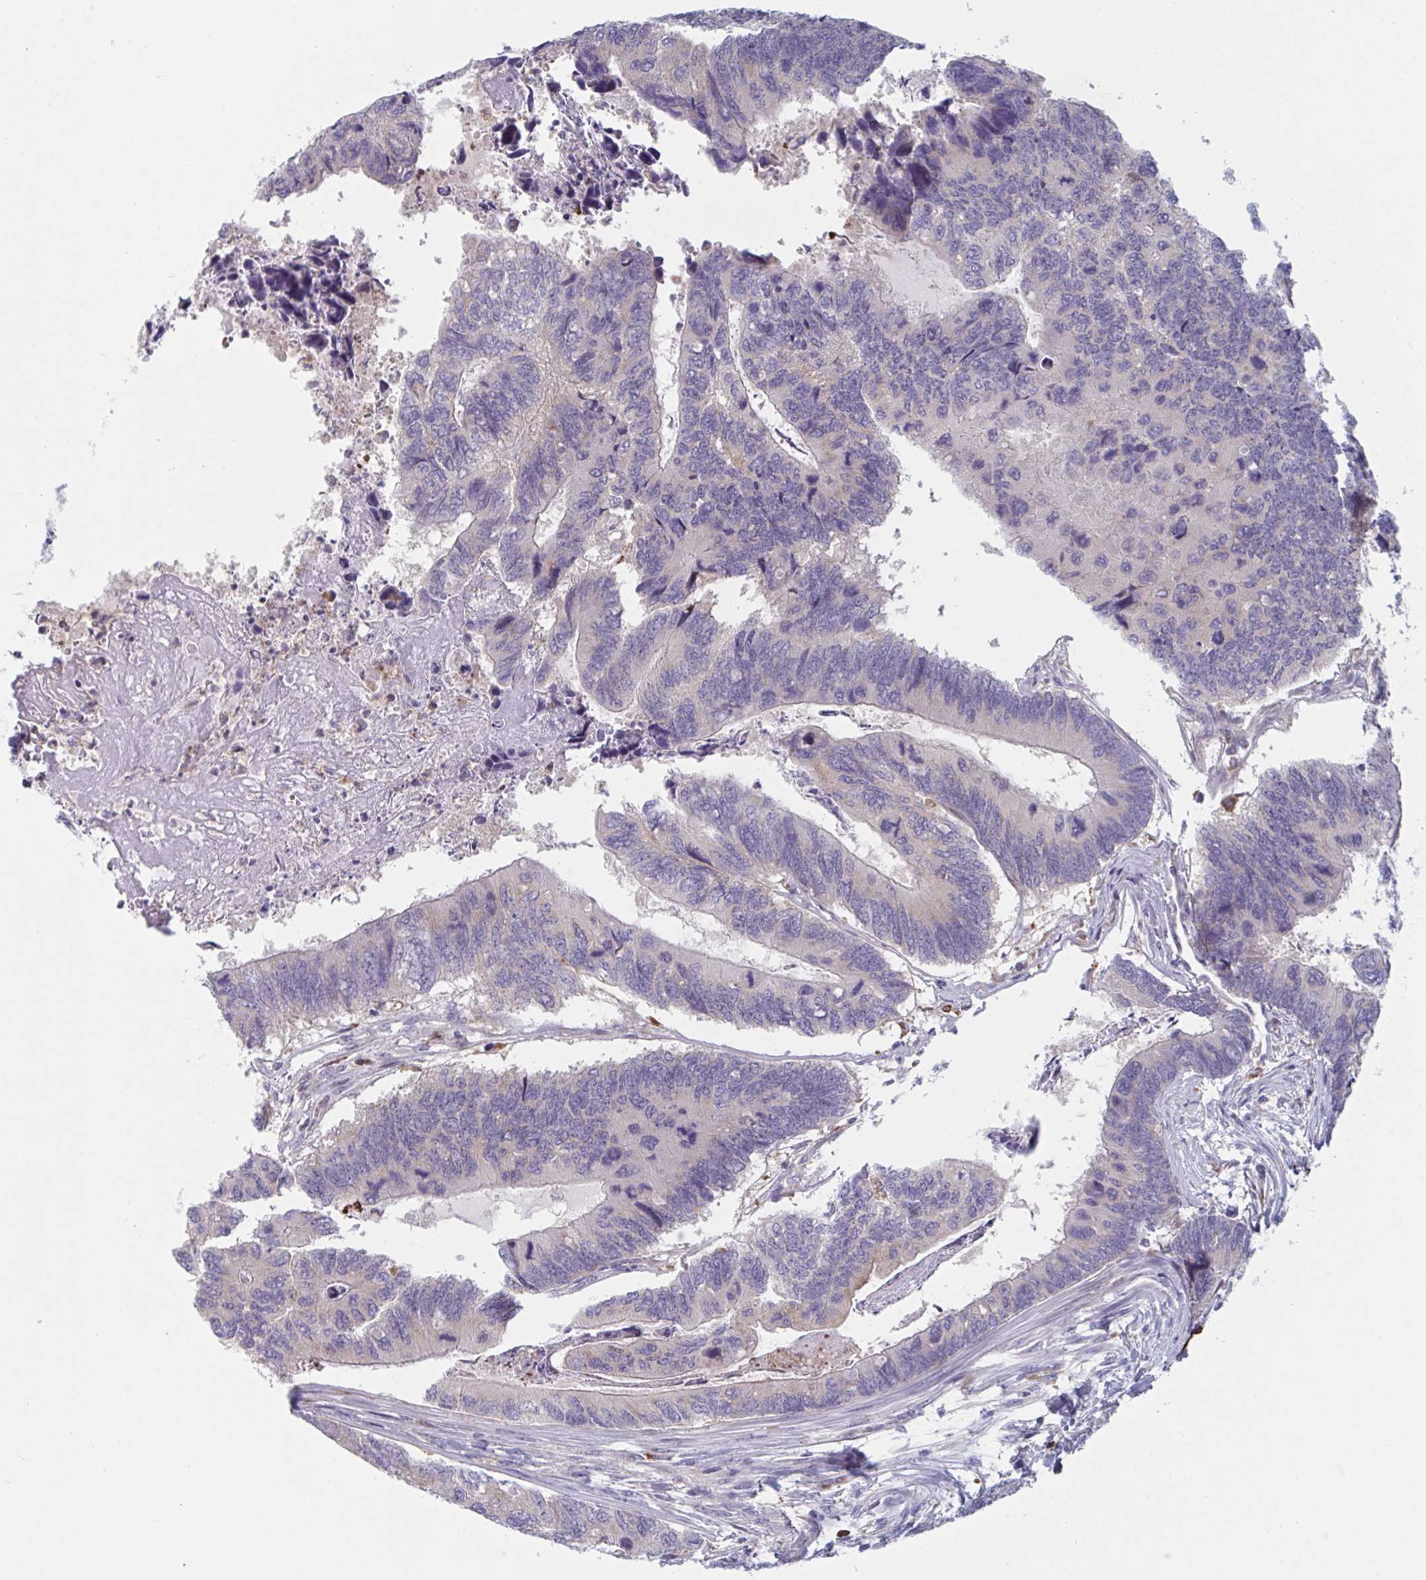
{"staining": {"intensity": "negative", "quantity": "none", "location": "none"}, "tissue": "colorectal cancer", "cell_type": "Tumor cells", "image_type": "cancer", "snomed": [{"axis": "morphology", "description": "Adenocarcinoma, NOS"}, {"axis": "topography", "description": "Colon"}], "caption": "The IHC photomicrograph has no significant positivity in tumor cells of colorectal adenocarcinoma tissue. Brightfield microscopy of immunohistochemistry (IHC) stained with DAB (3,3'-diaminobenzidine) (brown) and hematoxylin (blue), captured at high magnification.", "gene": "NIPSNAP1", "patient": {"sex": "female", "age": 67}}